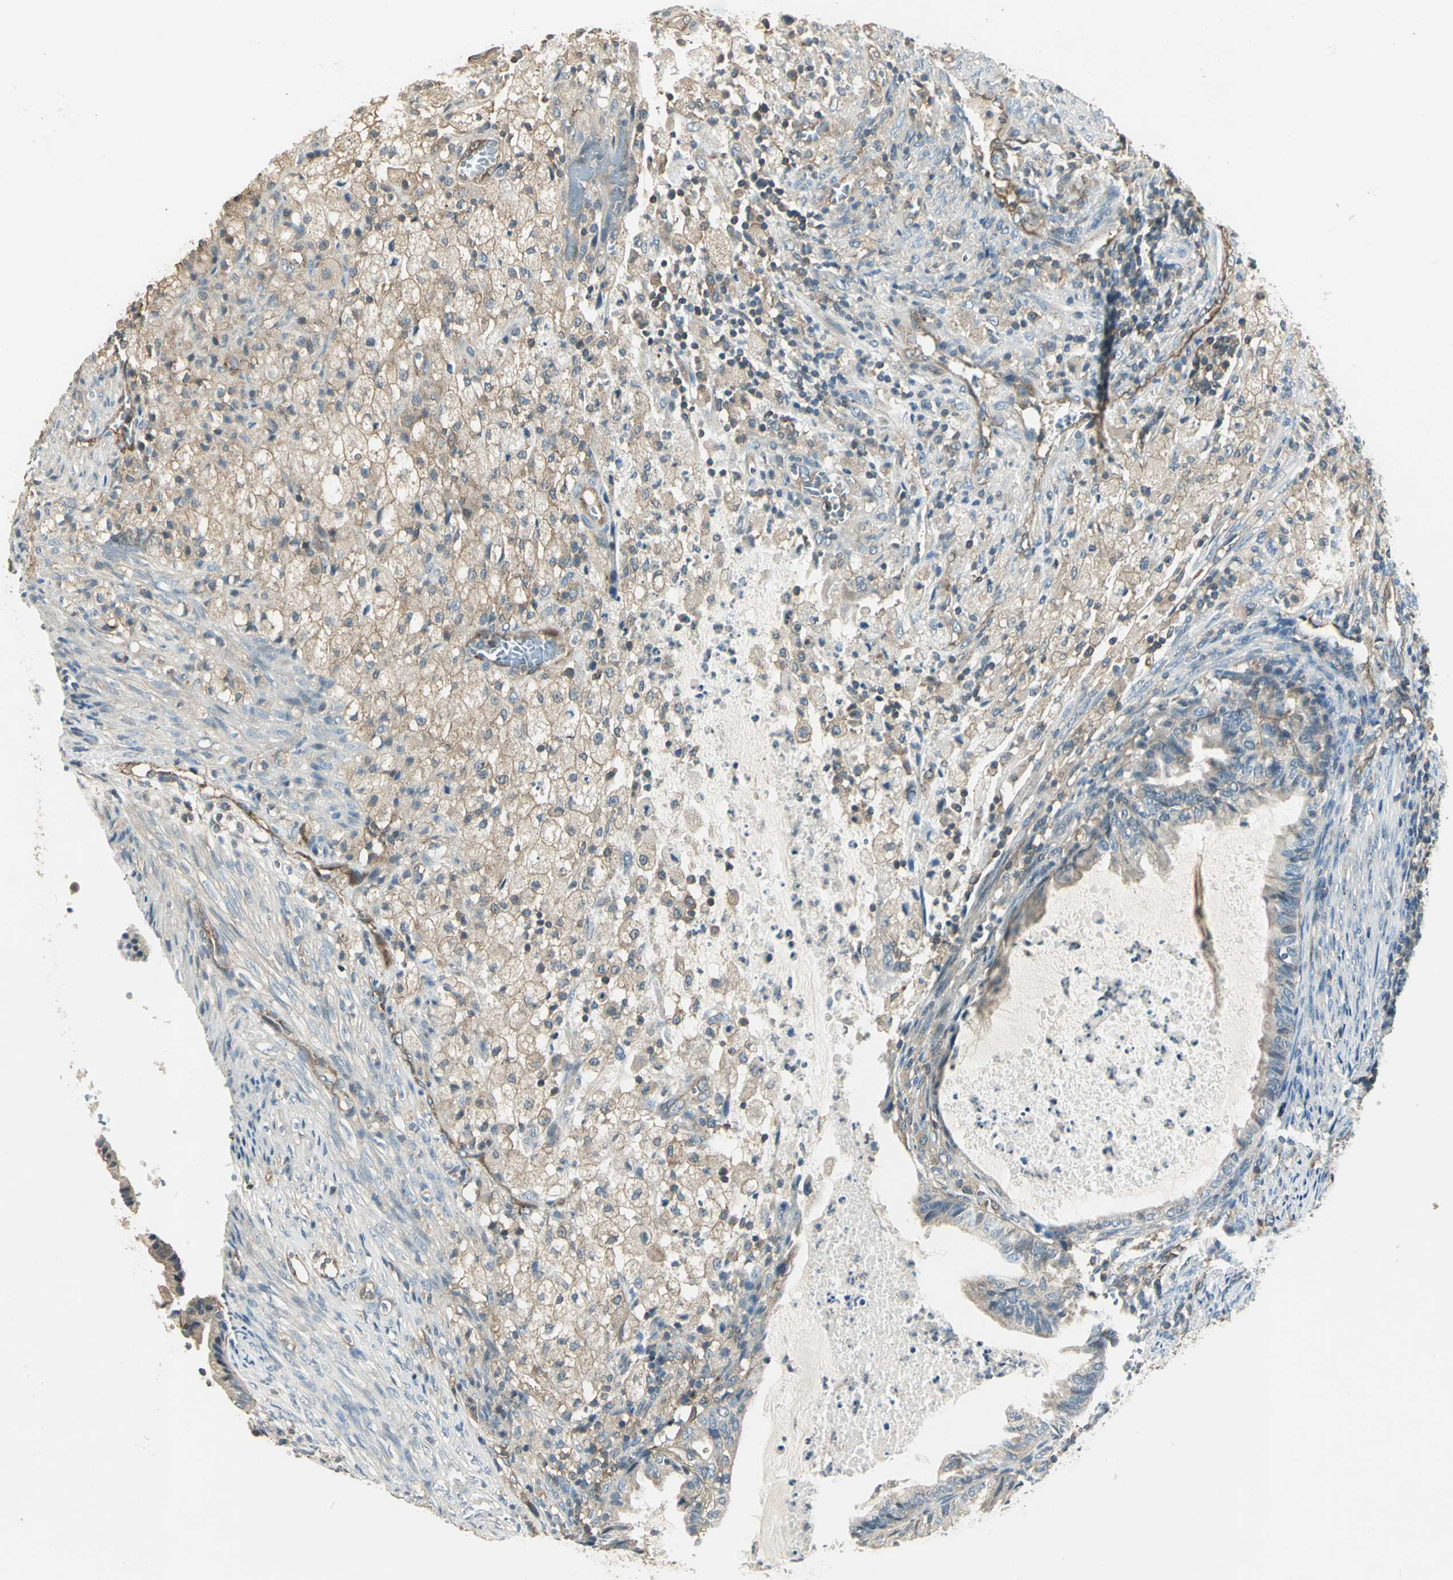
{"staining": {"intensity": "weak", "quantity": "25%-75%", "location": "cytoplasmic/membranous"}, "tissue": "cervical cancer", "cell_type": "Tumor cells", "image_type": "cancer", "snomed": [{"axis": "morphology", "description": "Normal tissue, NOS"}, {"axis": "morphology", "description": "Adenocarcinoma, NOS"}, {"axis": "topography", "description": "Cervix"}, {"axis": "topography", "description": "Endometrium"}], "caption": "Immunohistochemical staining of cervical cancer demonstrates low levels of weak cytoplasmic/membranous protein positivity in about 25%-75% of tumor cells.", "gene": "RAPGEF1", "patient": {"sex": "female", "age": 86}}